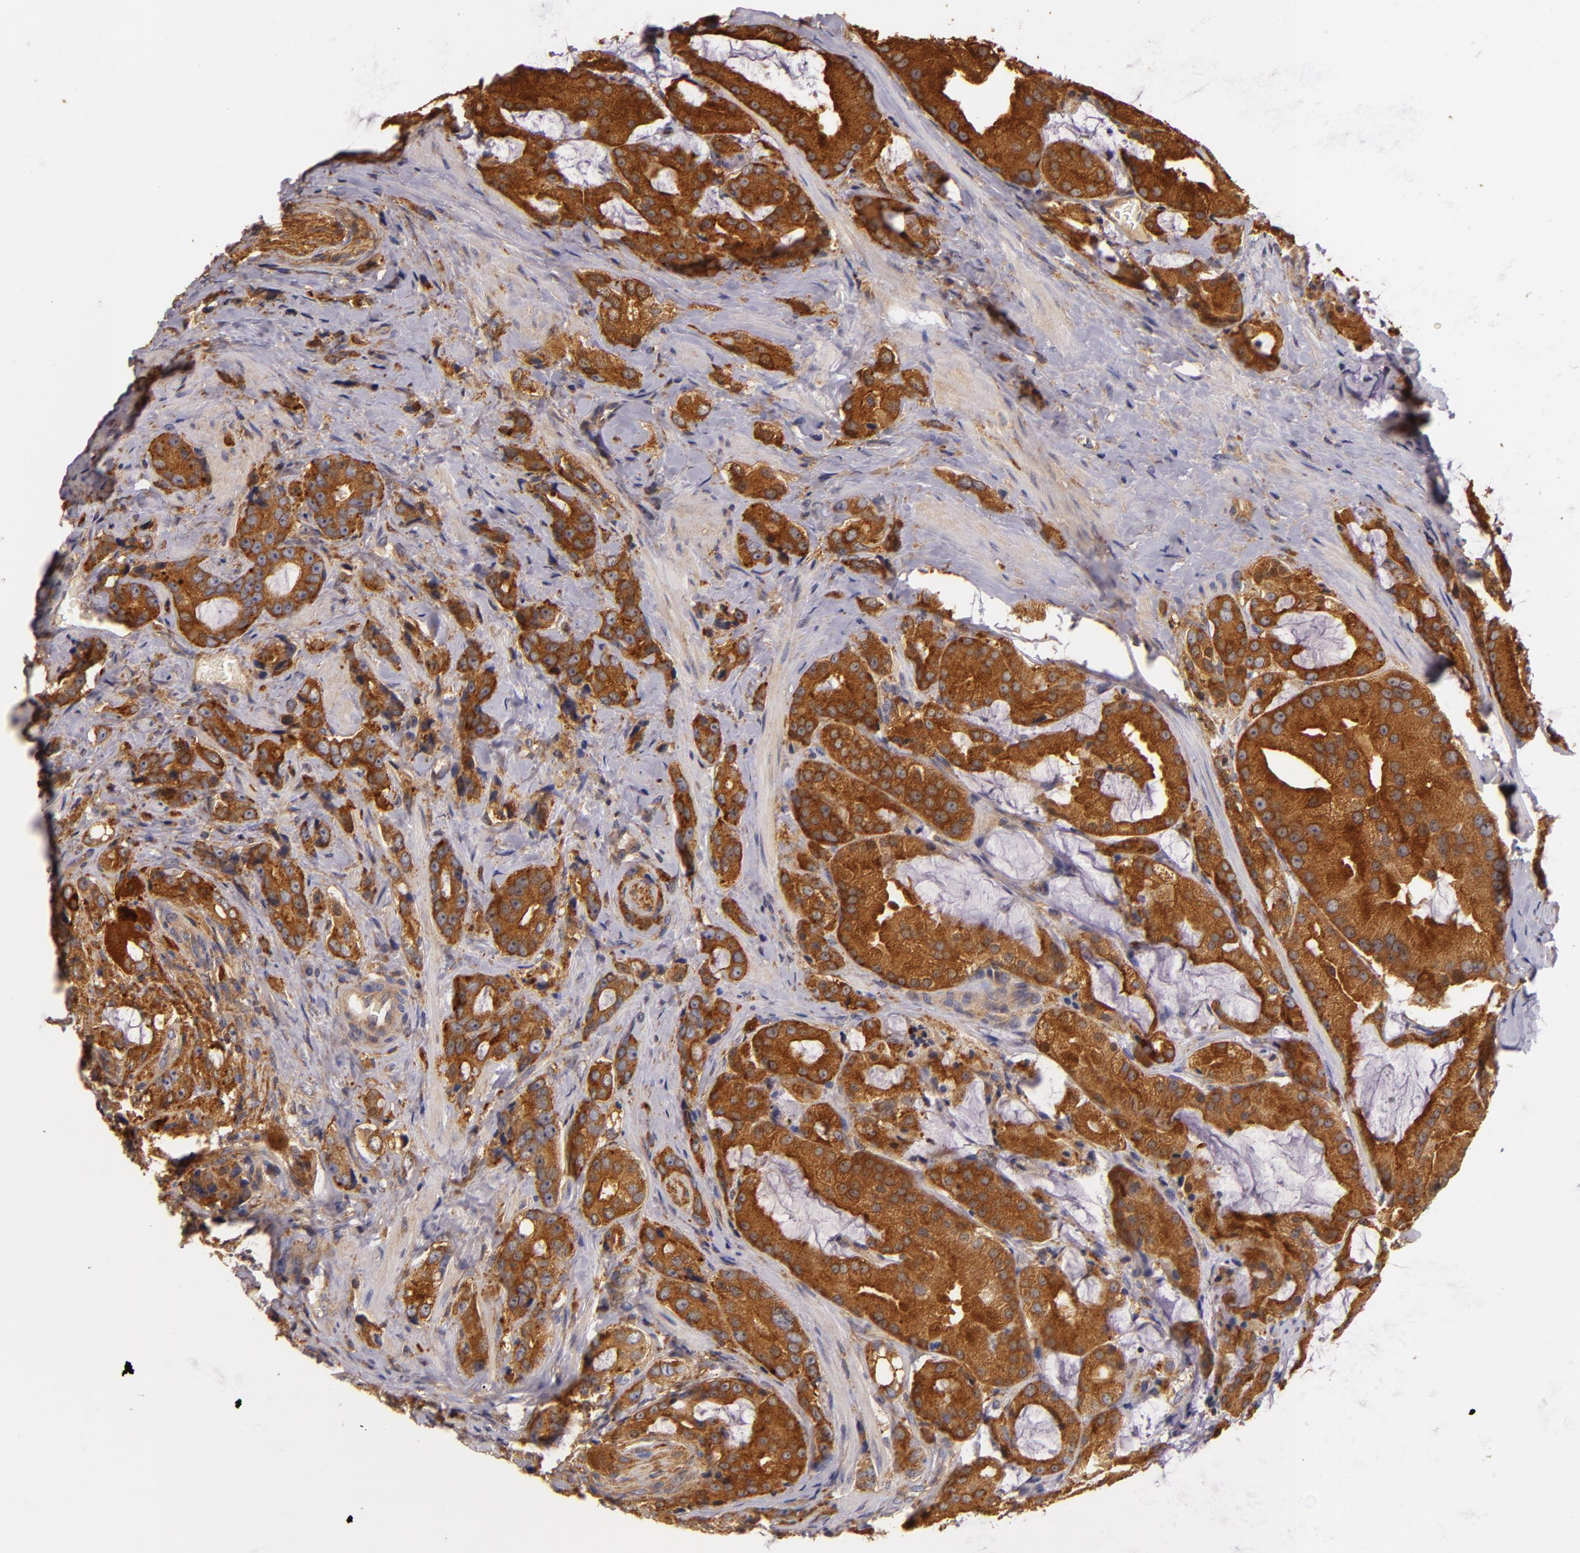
{"staining": {"intensity": "strong", "quantity": ">75%", "location": "cytoplasmic/membranous"}, "tissue": "prostate cancer", "cell_type": "Tumor cells", "image_type": "cancer", "snomed": [{"axis": "morphology", "description": "Adenocarcinoma, Medium grade"}, {"axis": "topography", "description": "Prostate"}], "caption": "A brown stain labels strong cytoplasmic/membranous positivity of a protein in prostate medium-grade adenocarcinoma tumor cells.", "gene": "TOM1", "patient": {"sex": "male", "age": 70}}